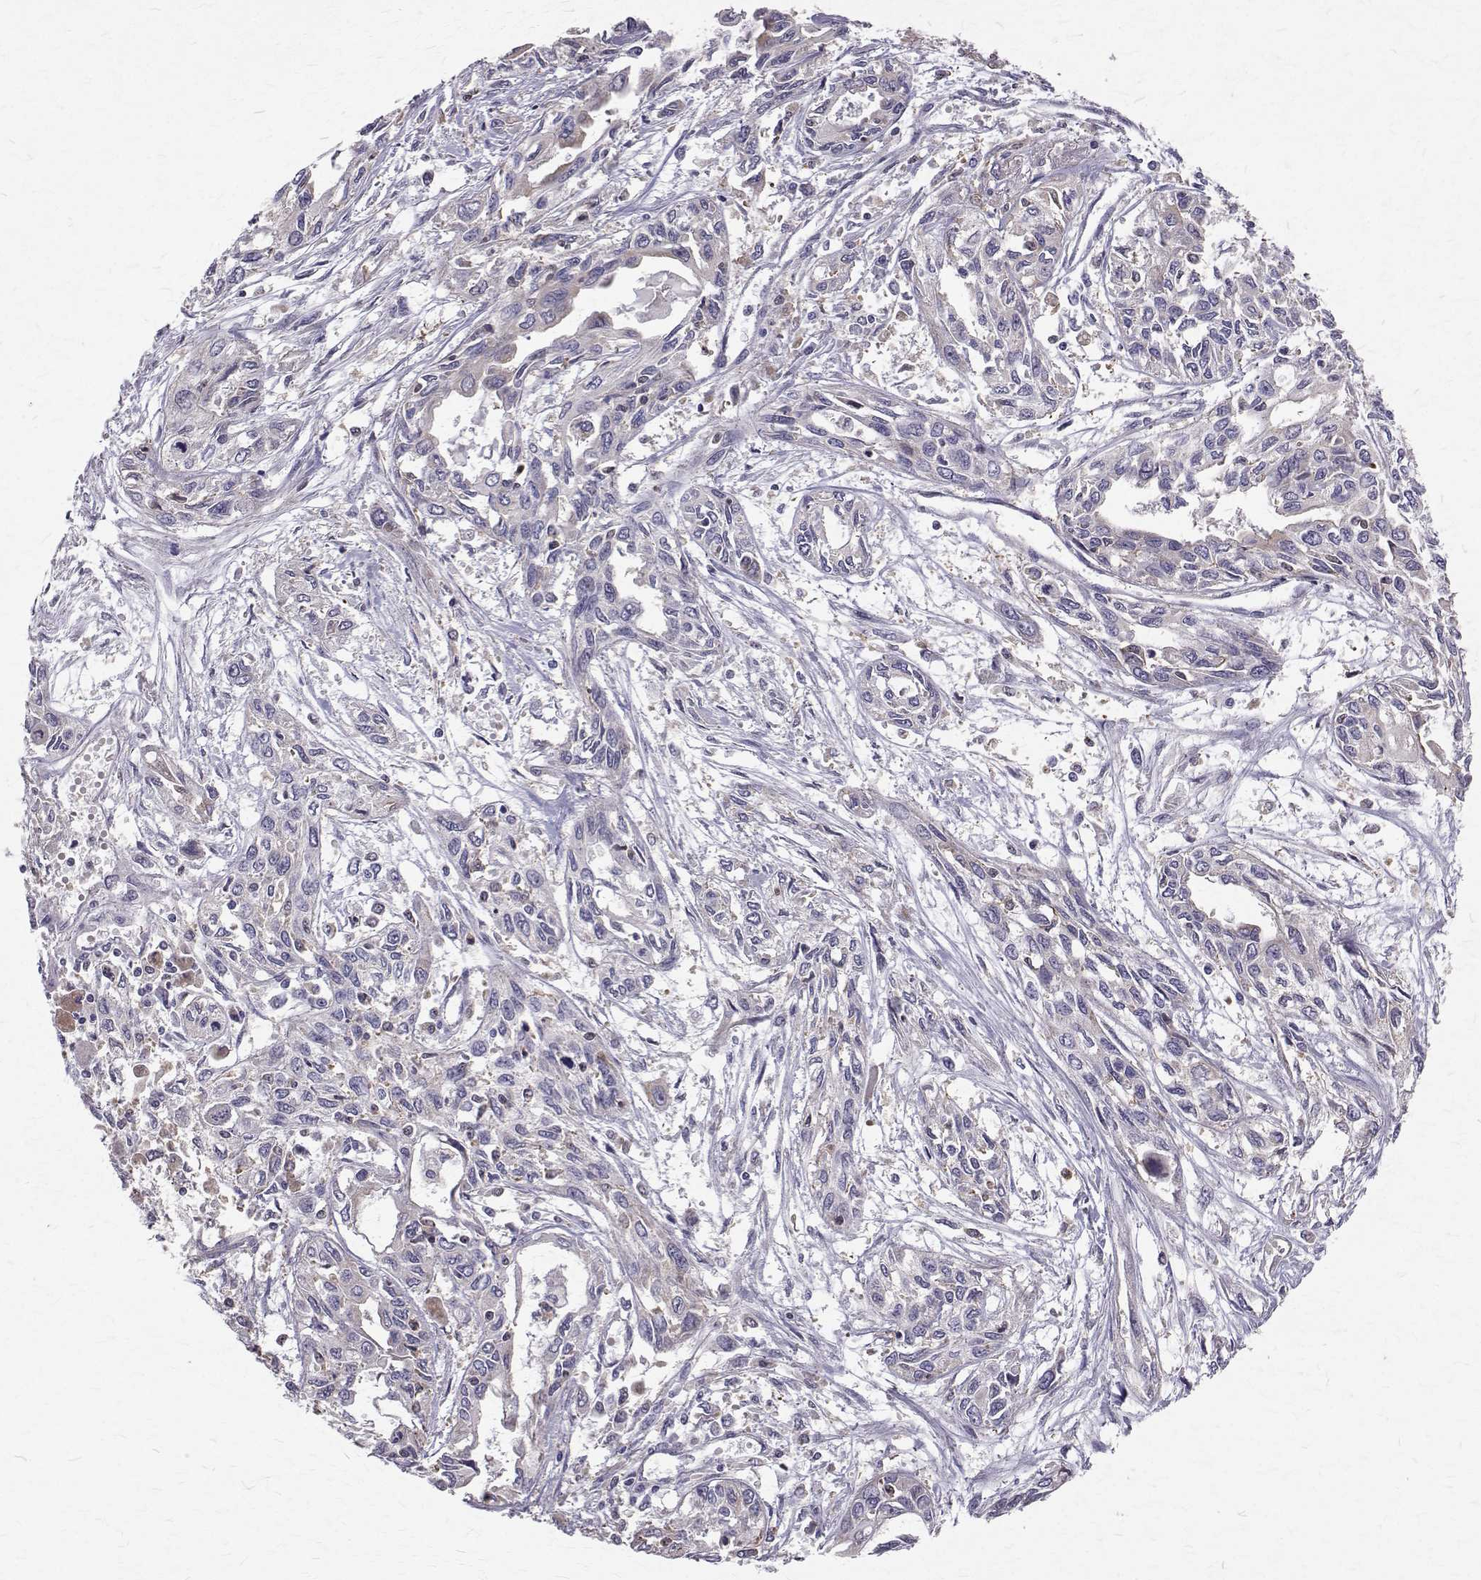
{"staining": {"intensity": "negative", "quantity": "none", "location": "none"}, "tissue": "pancreatic cancer", "cell_type": "Tumor cells", "image_type": "cancer", "snomed": [{"axis": "morphology", "description": "Adenocarcinoma, NOS"}, {"axis": "topography", "description": "Pancreas"}], "caption": "The image exhibits no significant staining in tumor cells of pancreatic adenocarcinoma.", "gene": "CCDC89", "patient": {"sex": "female", "age": 55}}